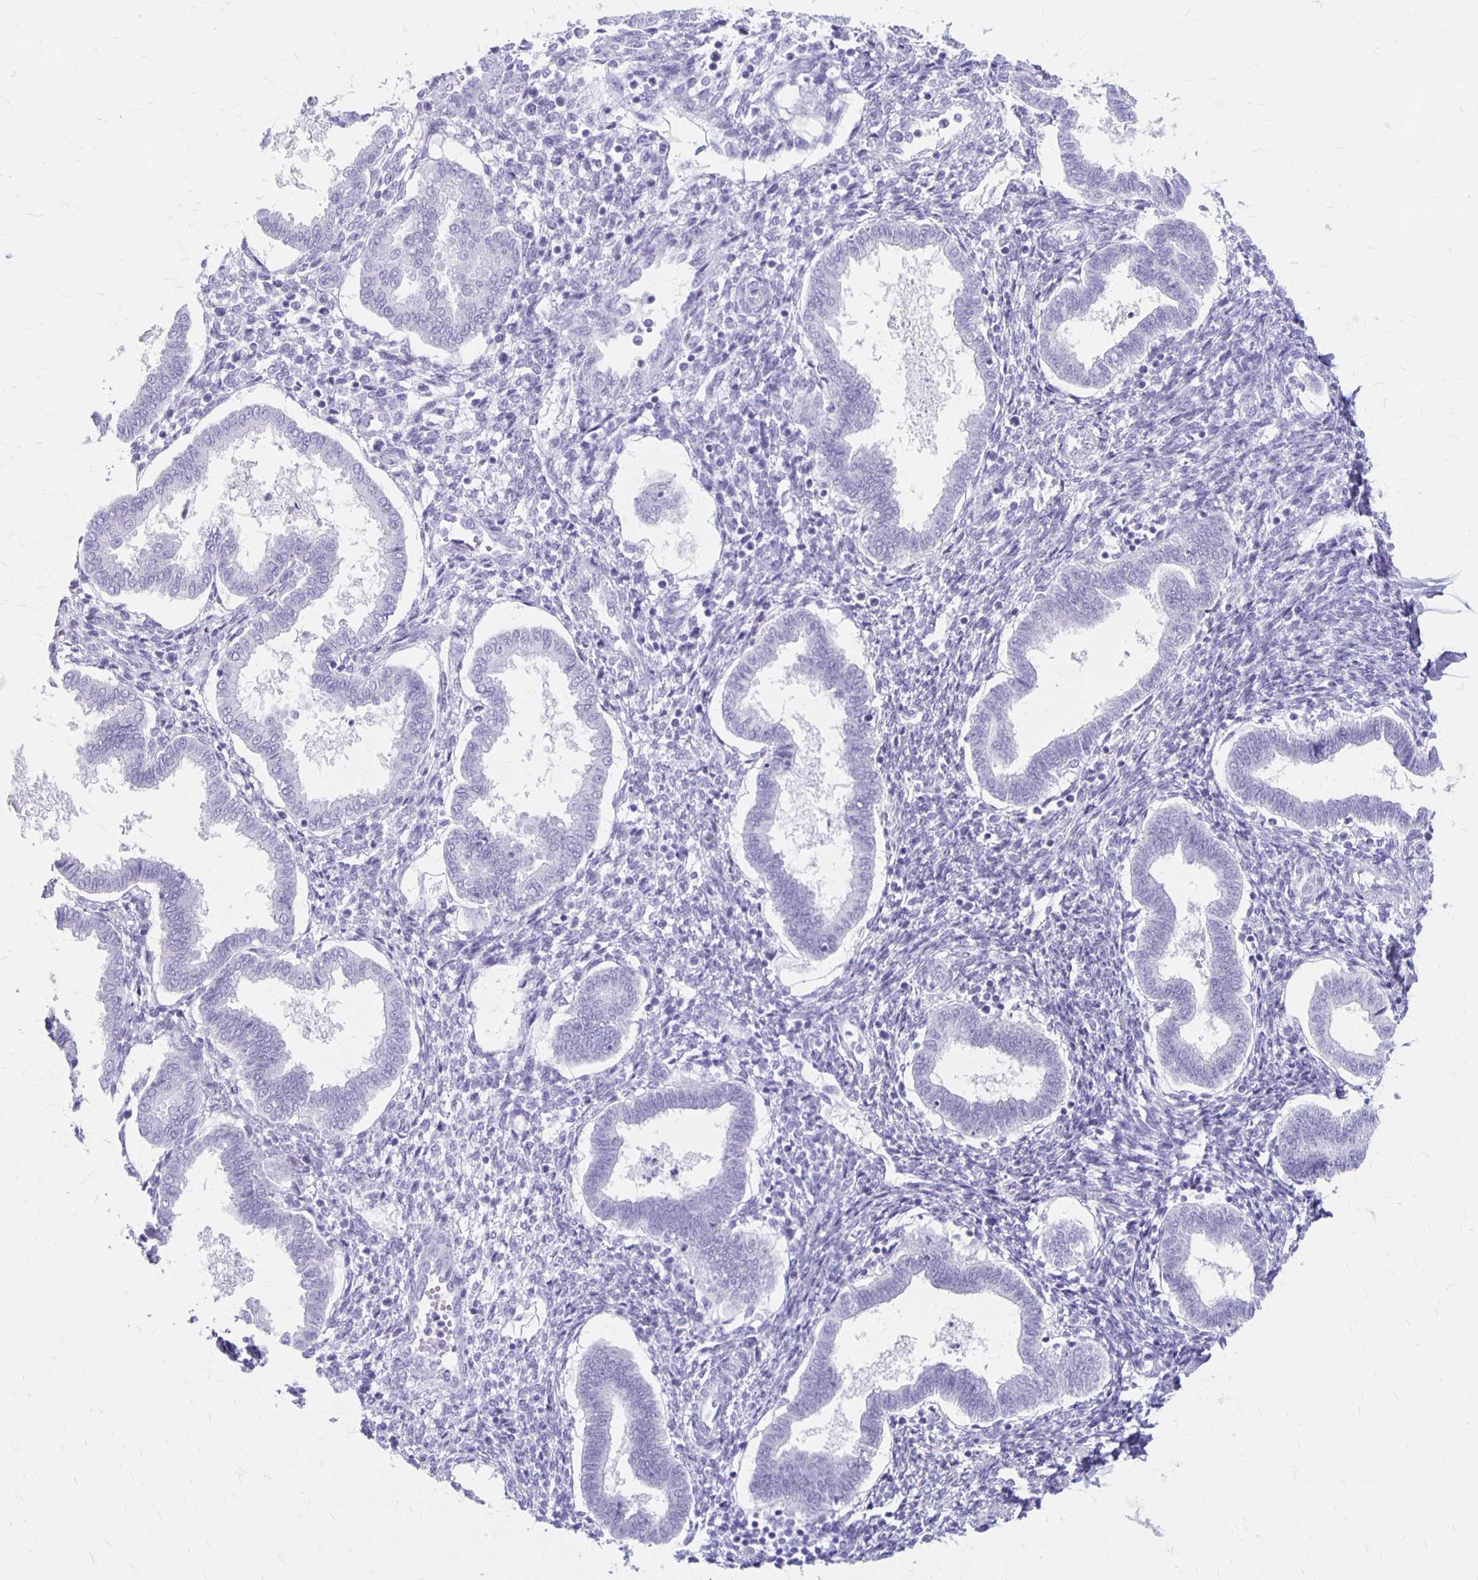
{"staining": {"intensity": "negative", "quantity": "none", "location": "none"}, "tissue": "endometrium", "cell_type": "Cells in endometrial stroma", "image_type": "normal", "snomed": [{"axis": "morphology", "description": "Normal tissue, NOS"}, {"axis": "topography", "description": "Endometrium"}], "caption": "Immunohistochemistry micrograph of unremarkable endometrium: endometrium stained with DAB shows no significant protein positivity in cells in endometrial stroma.", "gene": "MAGEC2", "patient": {"sex": "female", "age": 24}}